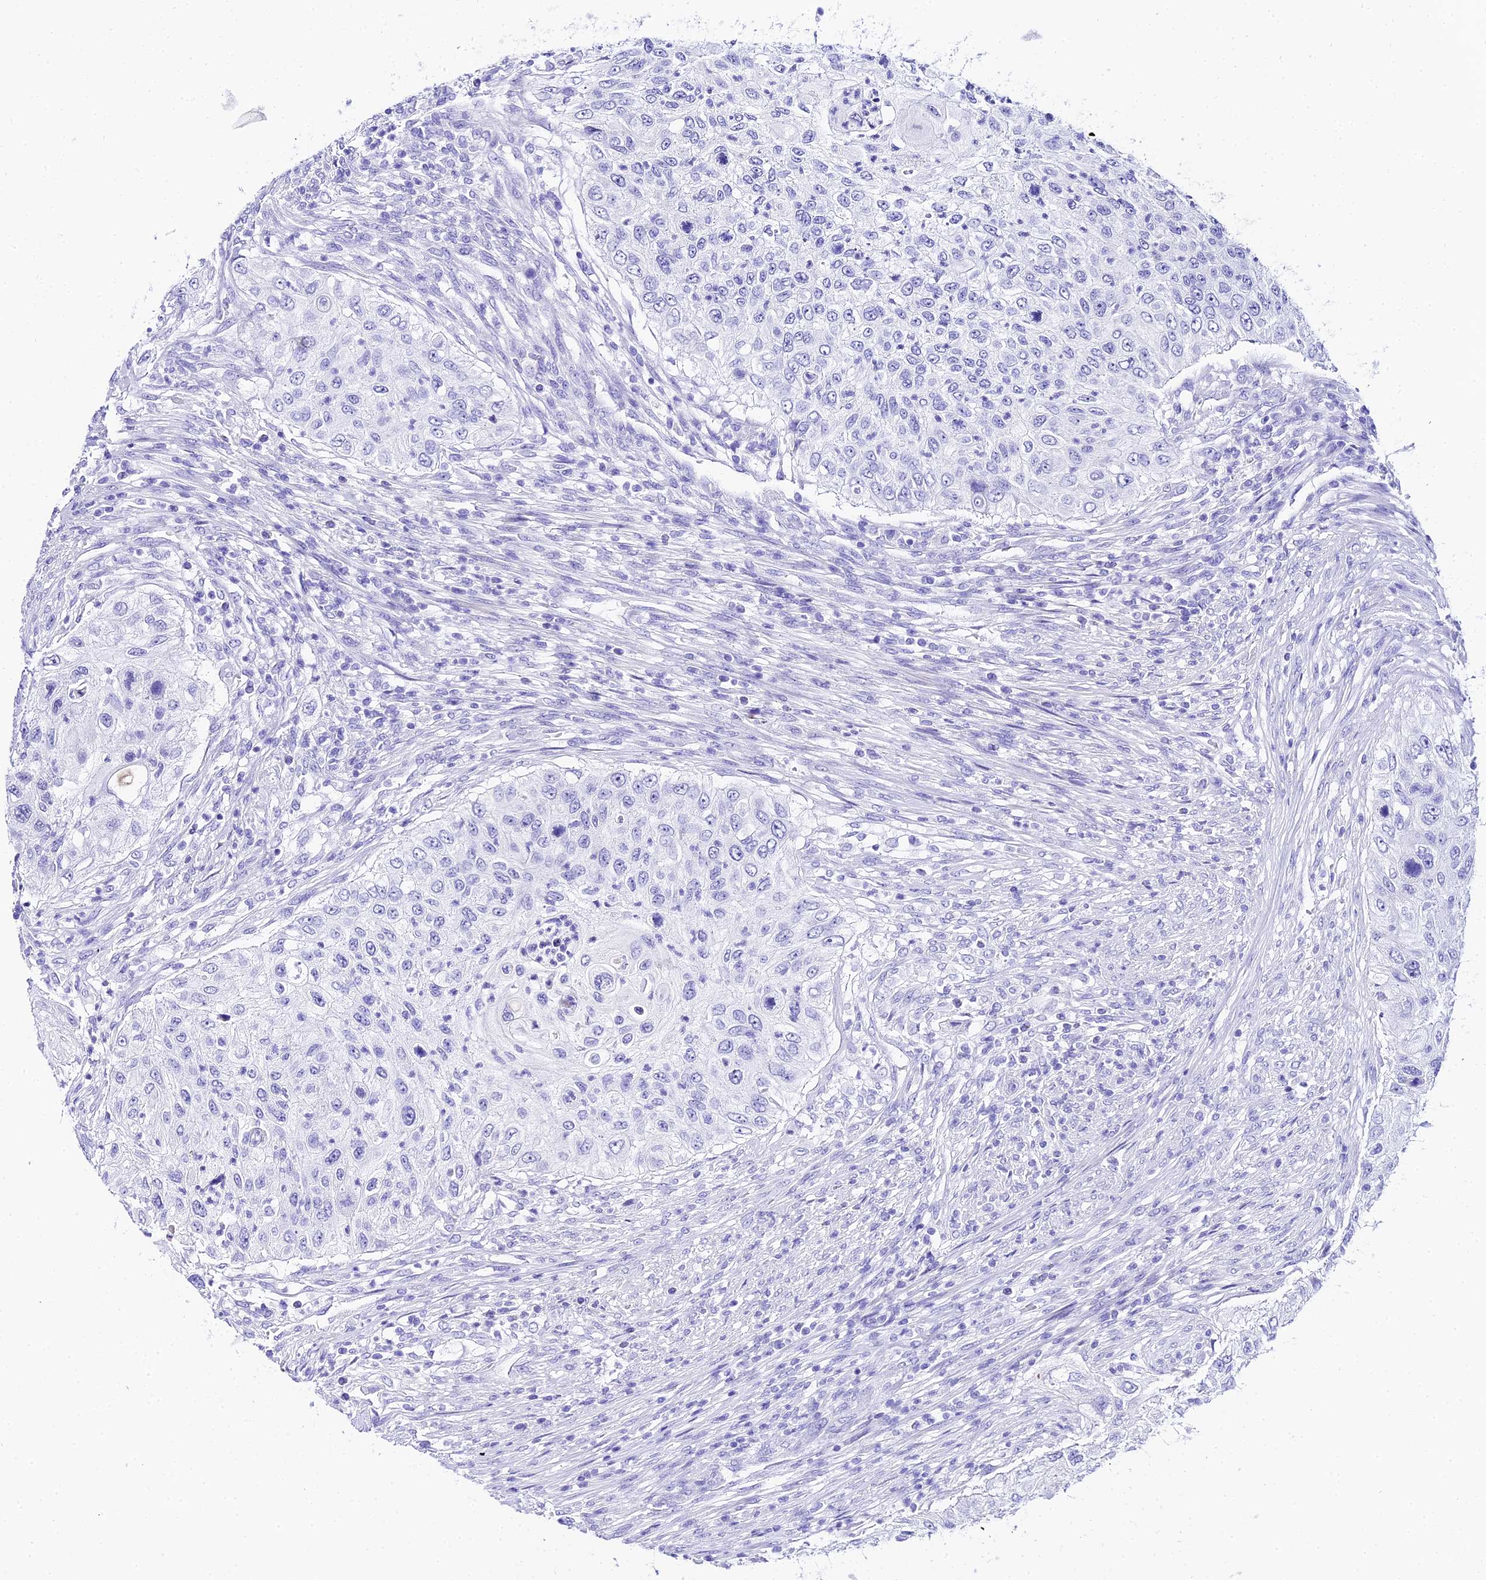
{"staining": {"intensity": "negative", "quantity": "none", "location": "none"}, "tissue": "urothelial cancer", "cell_type": "Tumor cells", "image_type": "cancer", "snomed": [{"axis": "morphology", "description": "Urothelial carcinoma, High grade"}, {"axis": "topography", "description": "Urinary bladder"}], "caption": "Tumor cells show no significant expression in high-grade urothelial carcinoma. (Stains: DAB (3,3'-diaminobenzidine) IHC with hematoxylin counter stain, Microscopy: brightfield microscopy at high magnification).", "gene": "TRMT44", "patient": {"sex": "female", "age": 60}}